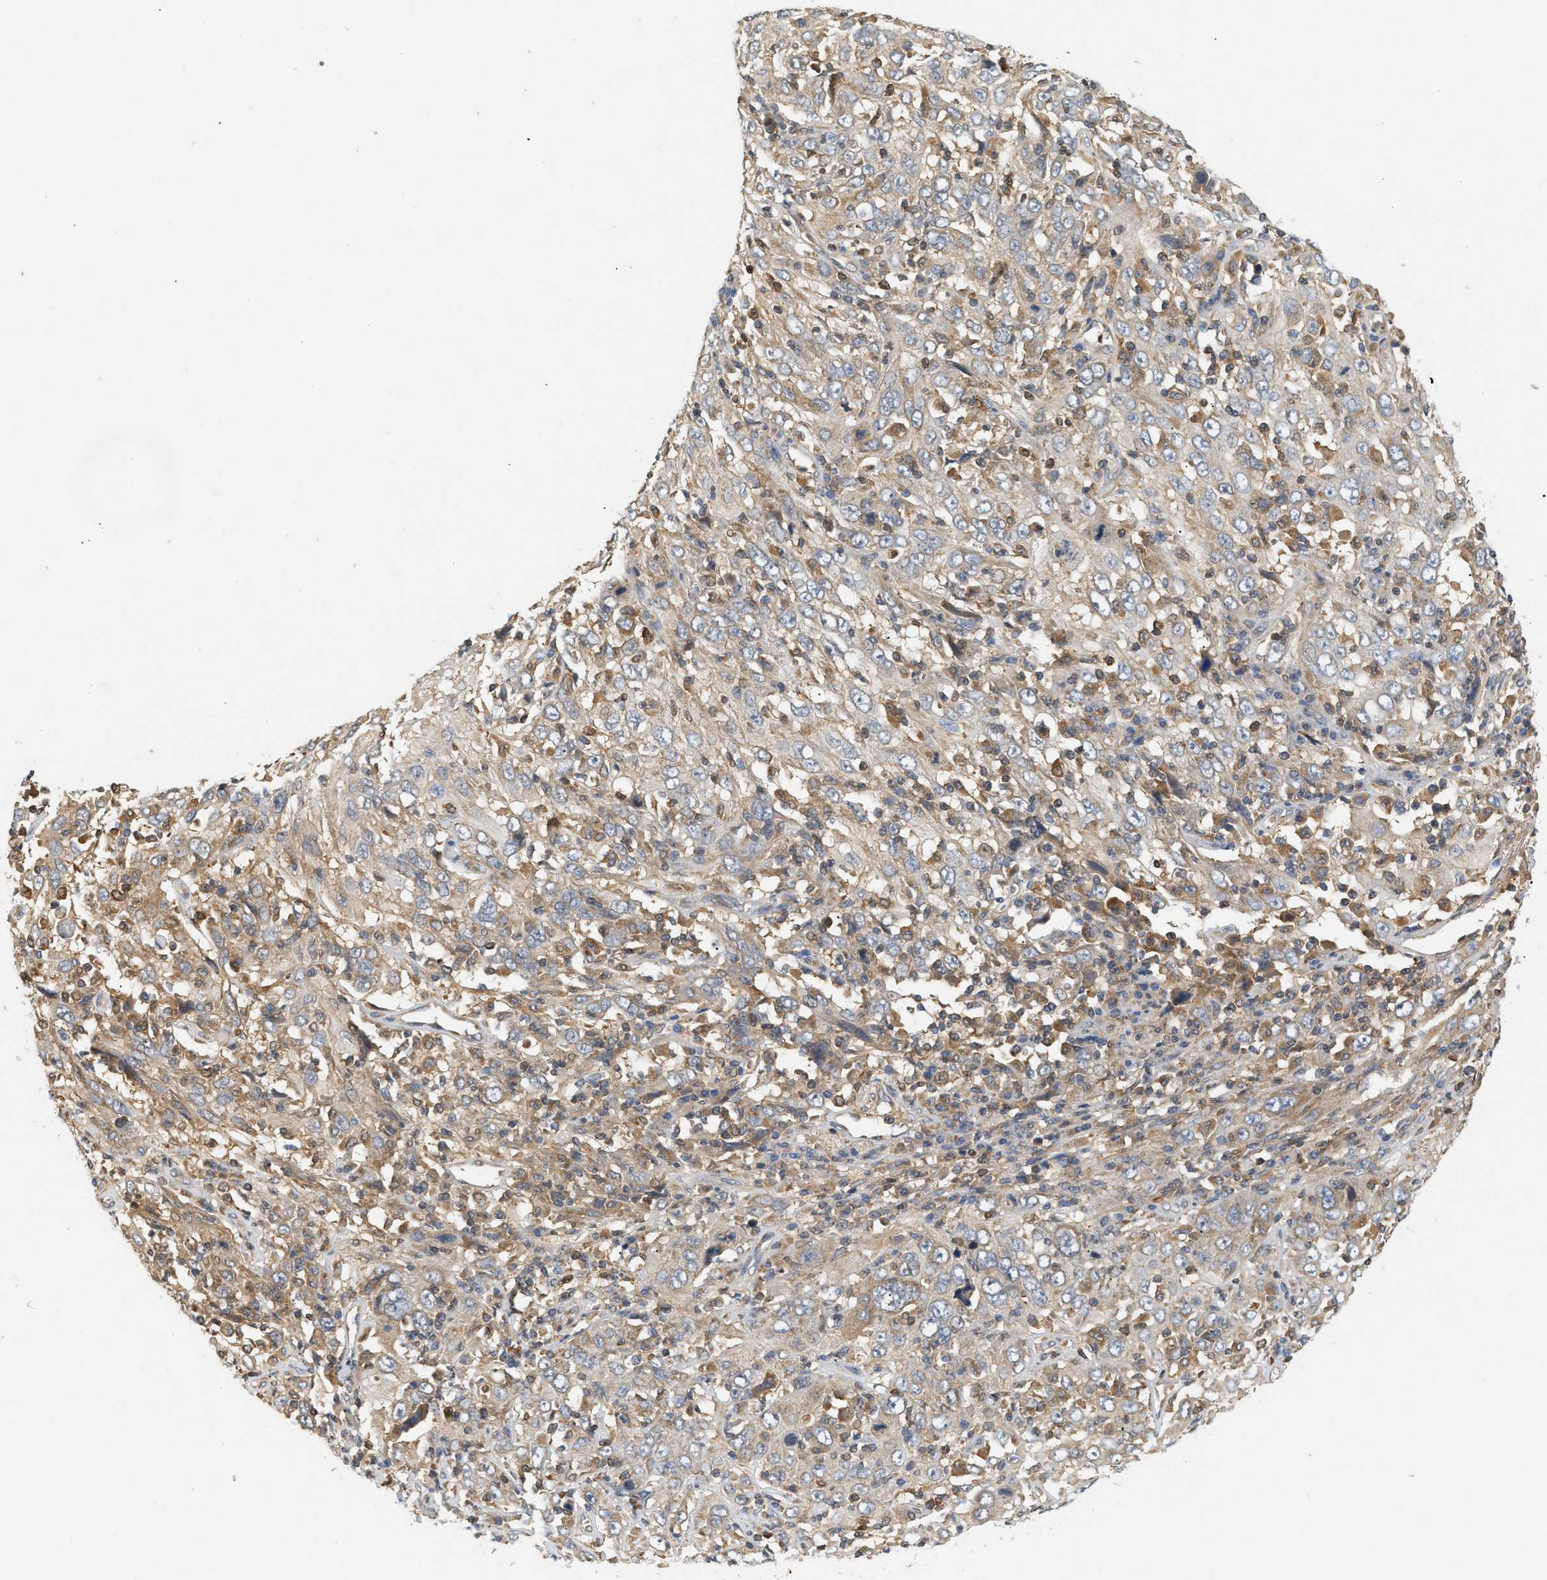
{"staining": {"intensity": "weak", "quantity": ">75%", "location": "cytoplasmic/membranous"}, "tissue": "cervical cancer", "cell_type": "Tumor cells", "image_type": "cancer", "snomed": [{"axis": "morphology", "description": "Squamous cell carcinoma, NOS"}, {"axis": "topography", "description": "Cervix"}], "caption": "Immunohistochemistry (IHC) image of squamous cell carcinoma (cervical) stained for a protein (brown), which reveals low levels of weak cytoplasmic/membranous positivity in approximately >75% of tumor cells.", "gene": "FARS2", "patient": {"sex": "female", "age": 46}}